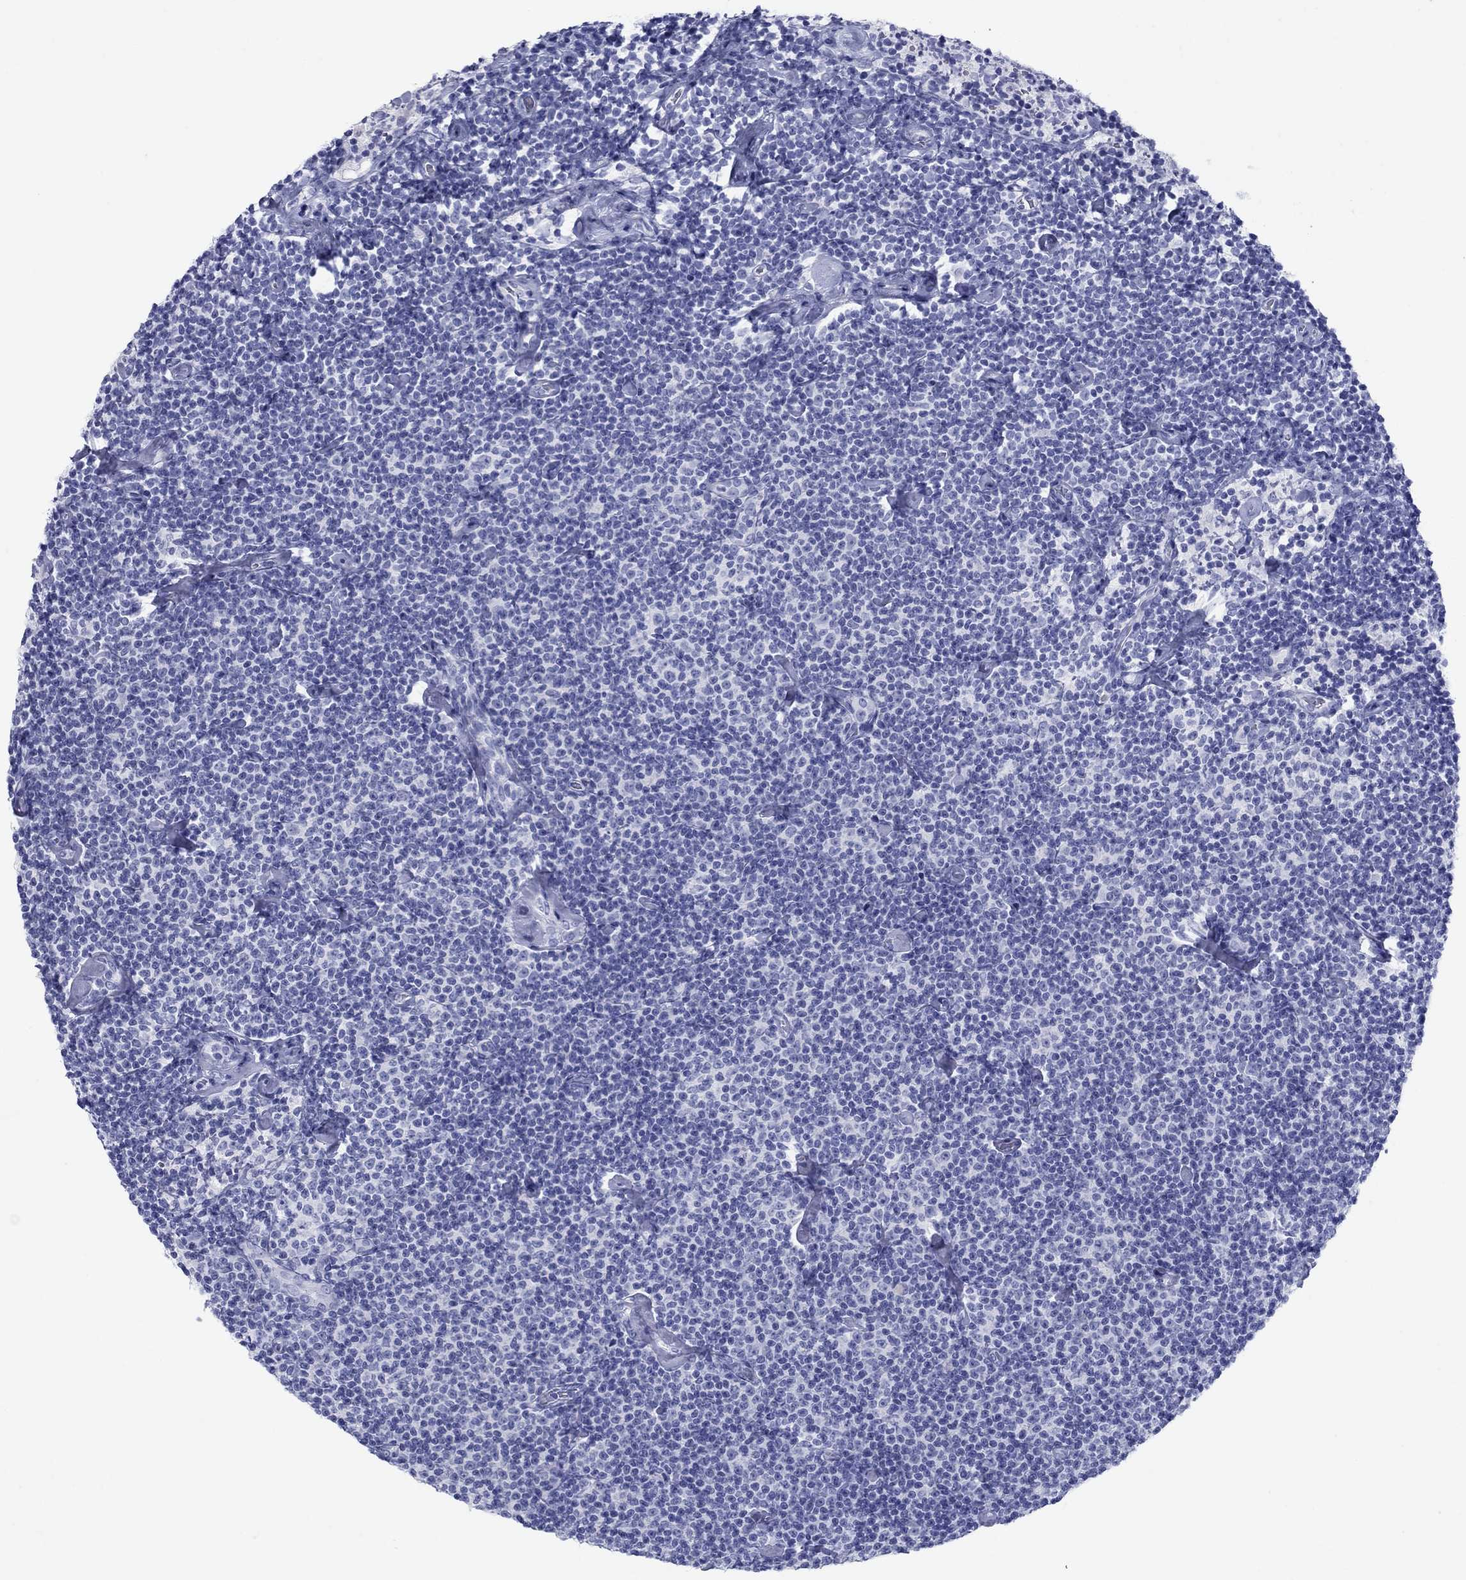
{"staining": {"intensity": "negative", "quantity": "none", "location": "none"}, "tissue": "lymphoma", "cell_type": "Tumor cells", "image_type": "cancer", "snomed": [{"axis": "morphology", "description": "Malignant lymphoma, non-Hodgkin's type, Low grade"}, {"axis": "topography", "description": "Lymph node"}], "caption": "High magnification brightfield microscopy of lymphoma stained with DAB (brown) and counterstained with hematoxylin (blue): tumor cells show no significant staining.", "gene": "ATP4A", "patient": {"sex": "male", "age": 81}}